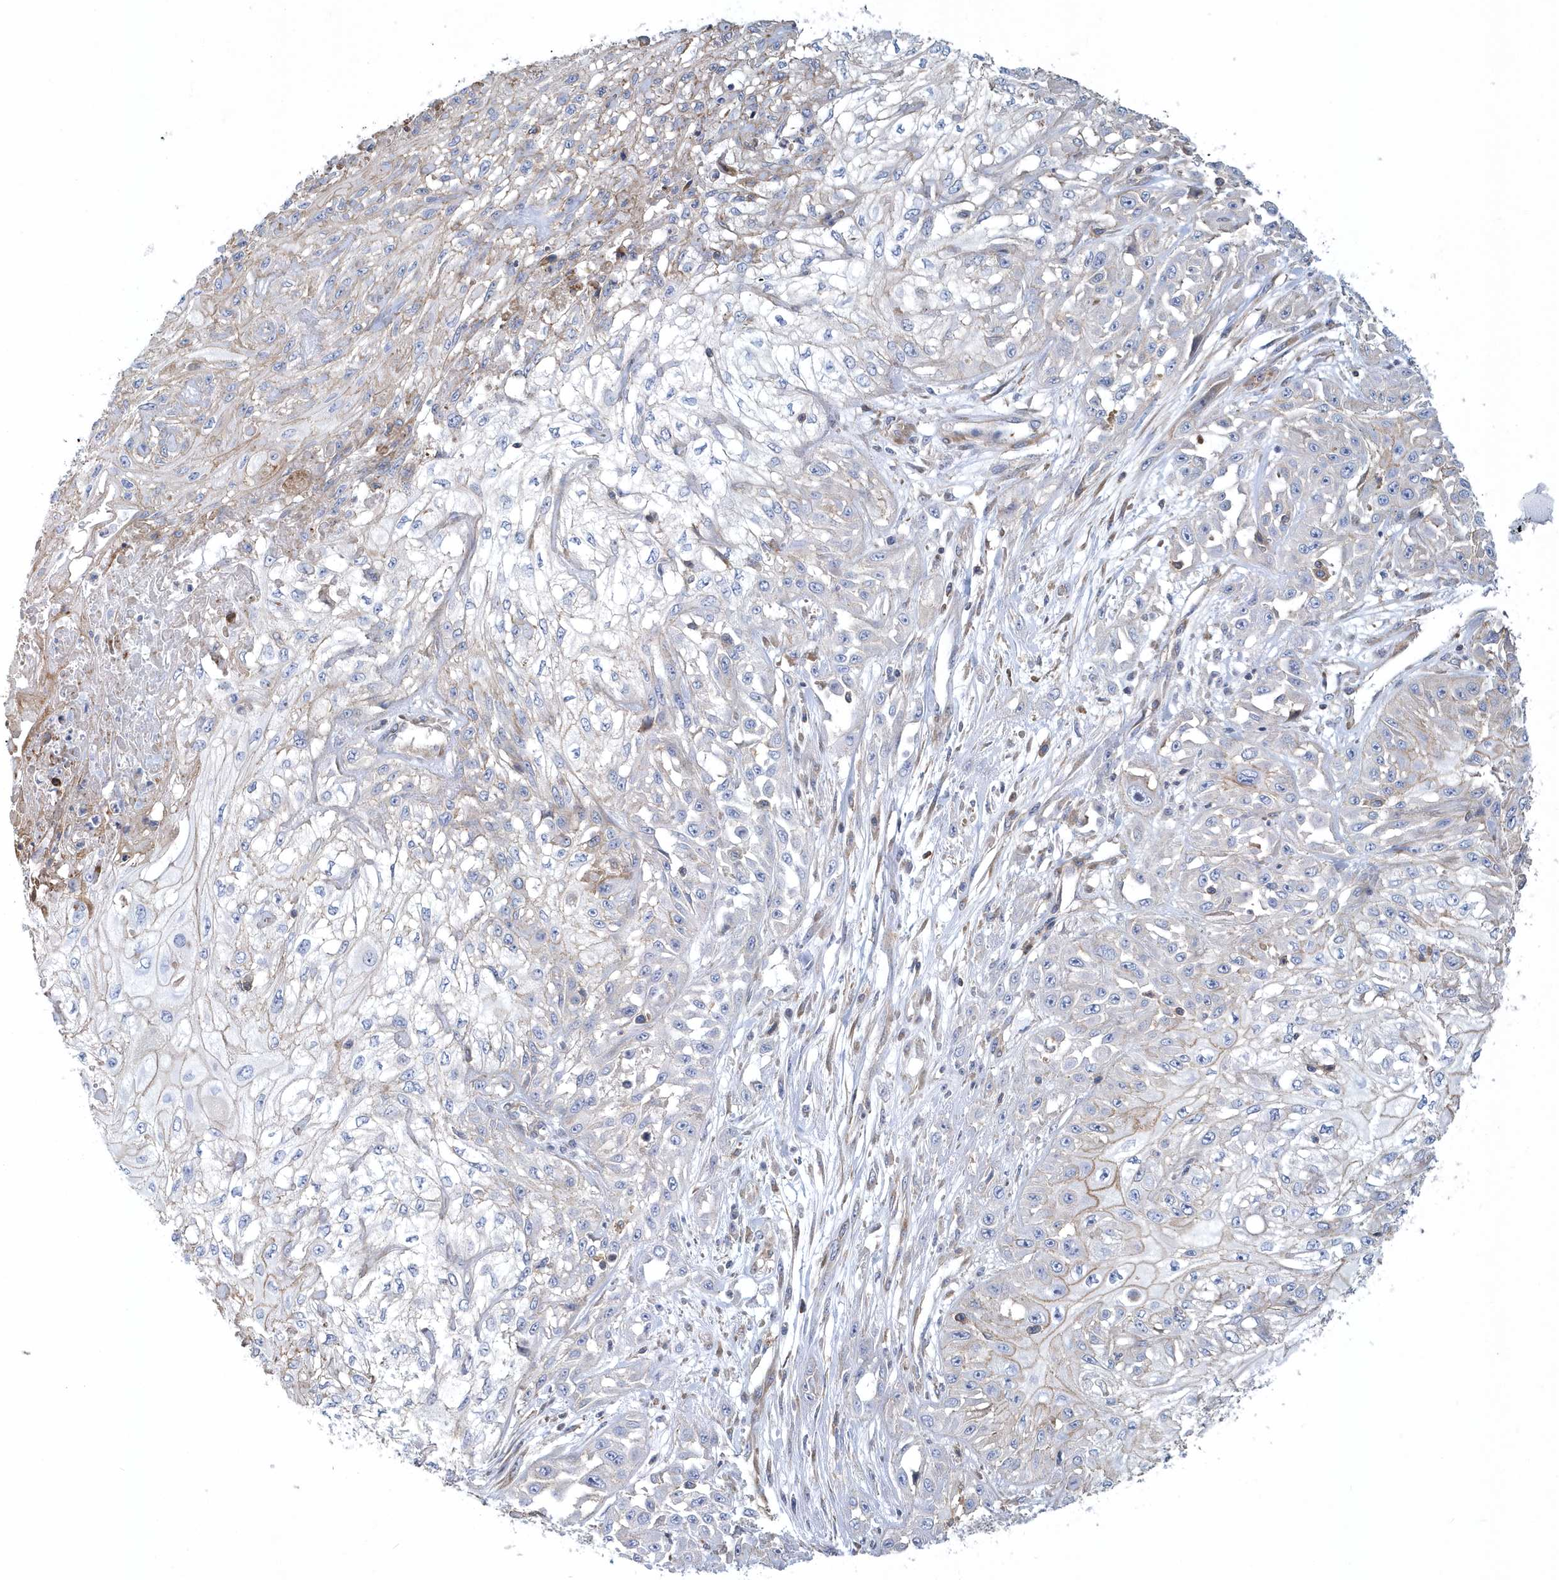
{"staining": {"intensity": "negative", "quantity": "none", "location": "none"}, "tissue": "skin cancer", "cell_type": "Tumor cells", "image_type": "cancer", "snomed": [{"axis": "morphology", "description": "Squamous cell carcinoma, NOS"}, {"axis": "morphology", "description": "Squamous cell carcinoma, metastatic, NOS"}, {"axis": "topography", "description": "Skin"}, {"axis": "topography", "description": "Lymph node"}], "caption": "There is no significant expression in tumor cells of skin cancer (metastatic squamous cell carcinoma).", "gene": "ARAP2", "patient": {"sex": "male", "age": 75}}